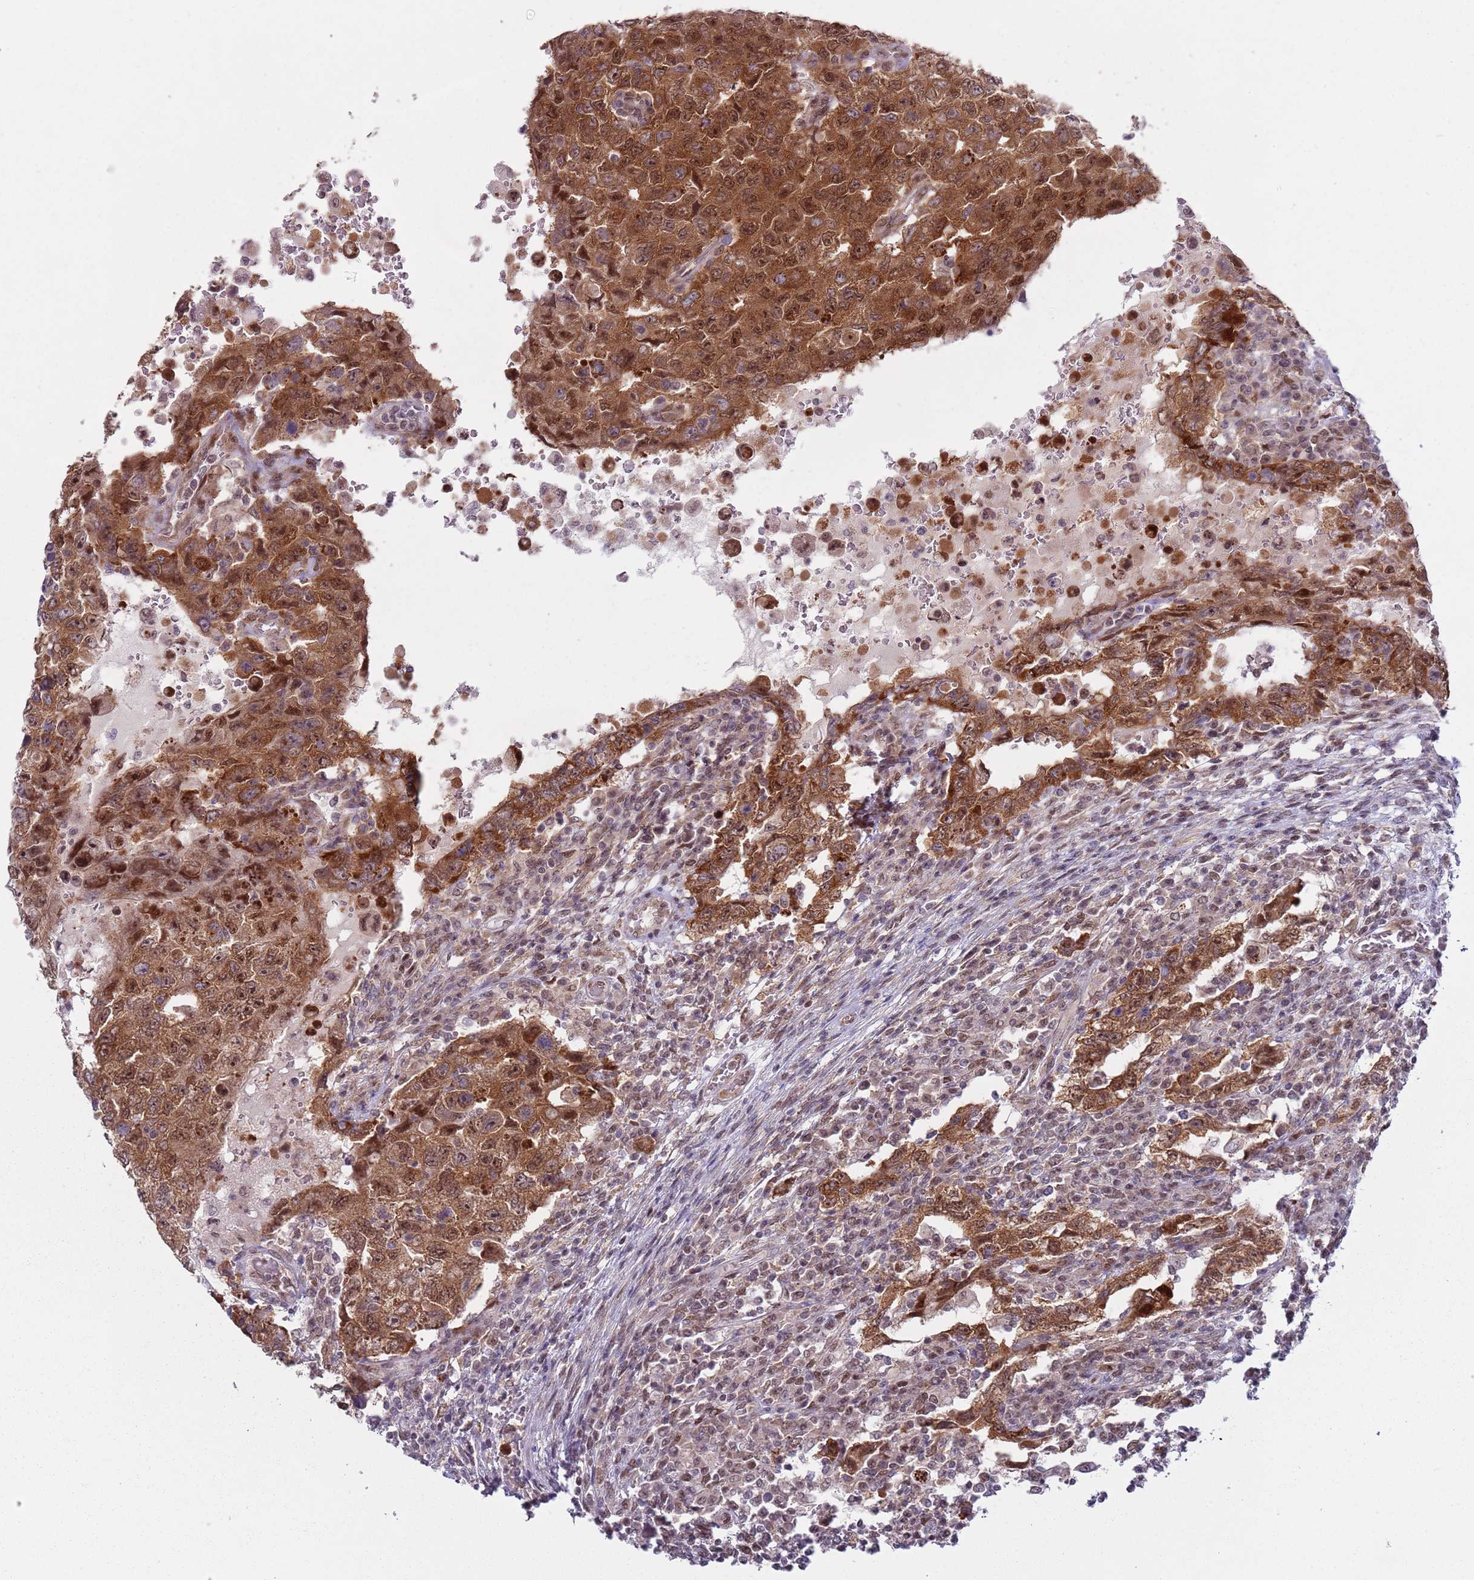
{"staining": {"intensity": "moderate", "quantity": ">75%", "location": "cytoplasmic/membranous,nuclear"}, "tissue": "testis cancer", "cell_type": "Tumor cells", "image_type": "cancer", "snomed": [{"axis": "morphology", "description": "Carcinoma, Embryonal, NOS"}, {"axis": "topography", "description": "Testis"}], "caption": "Tumor cells reveal moderate cytoplasmic/membranous and nuclear expression in about >75% of cells in testis cancer (embryonal carcinoma).", "gene": "SLC25A32", "patient": {"sex": "male", "age": 26}}